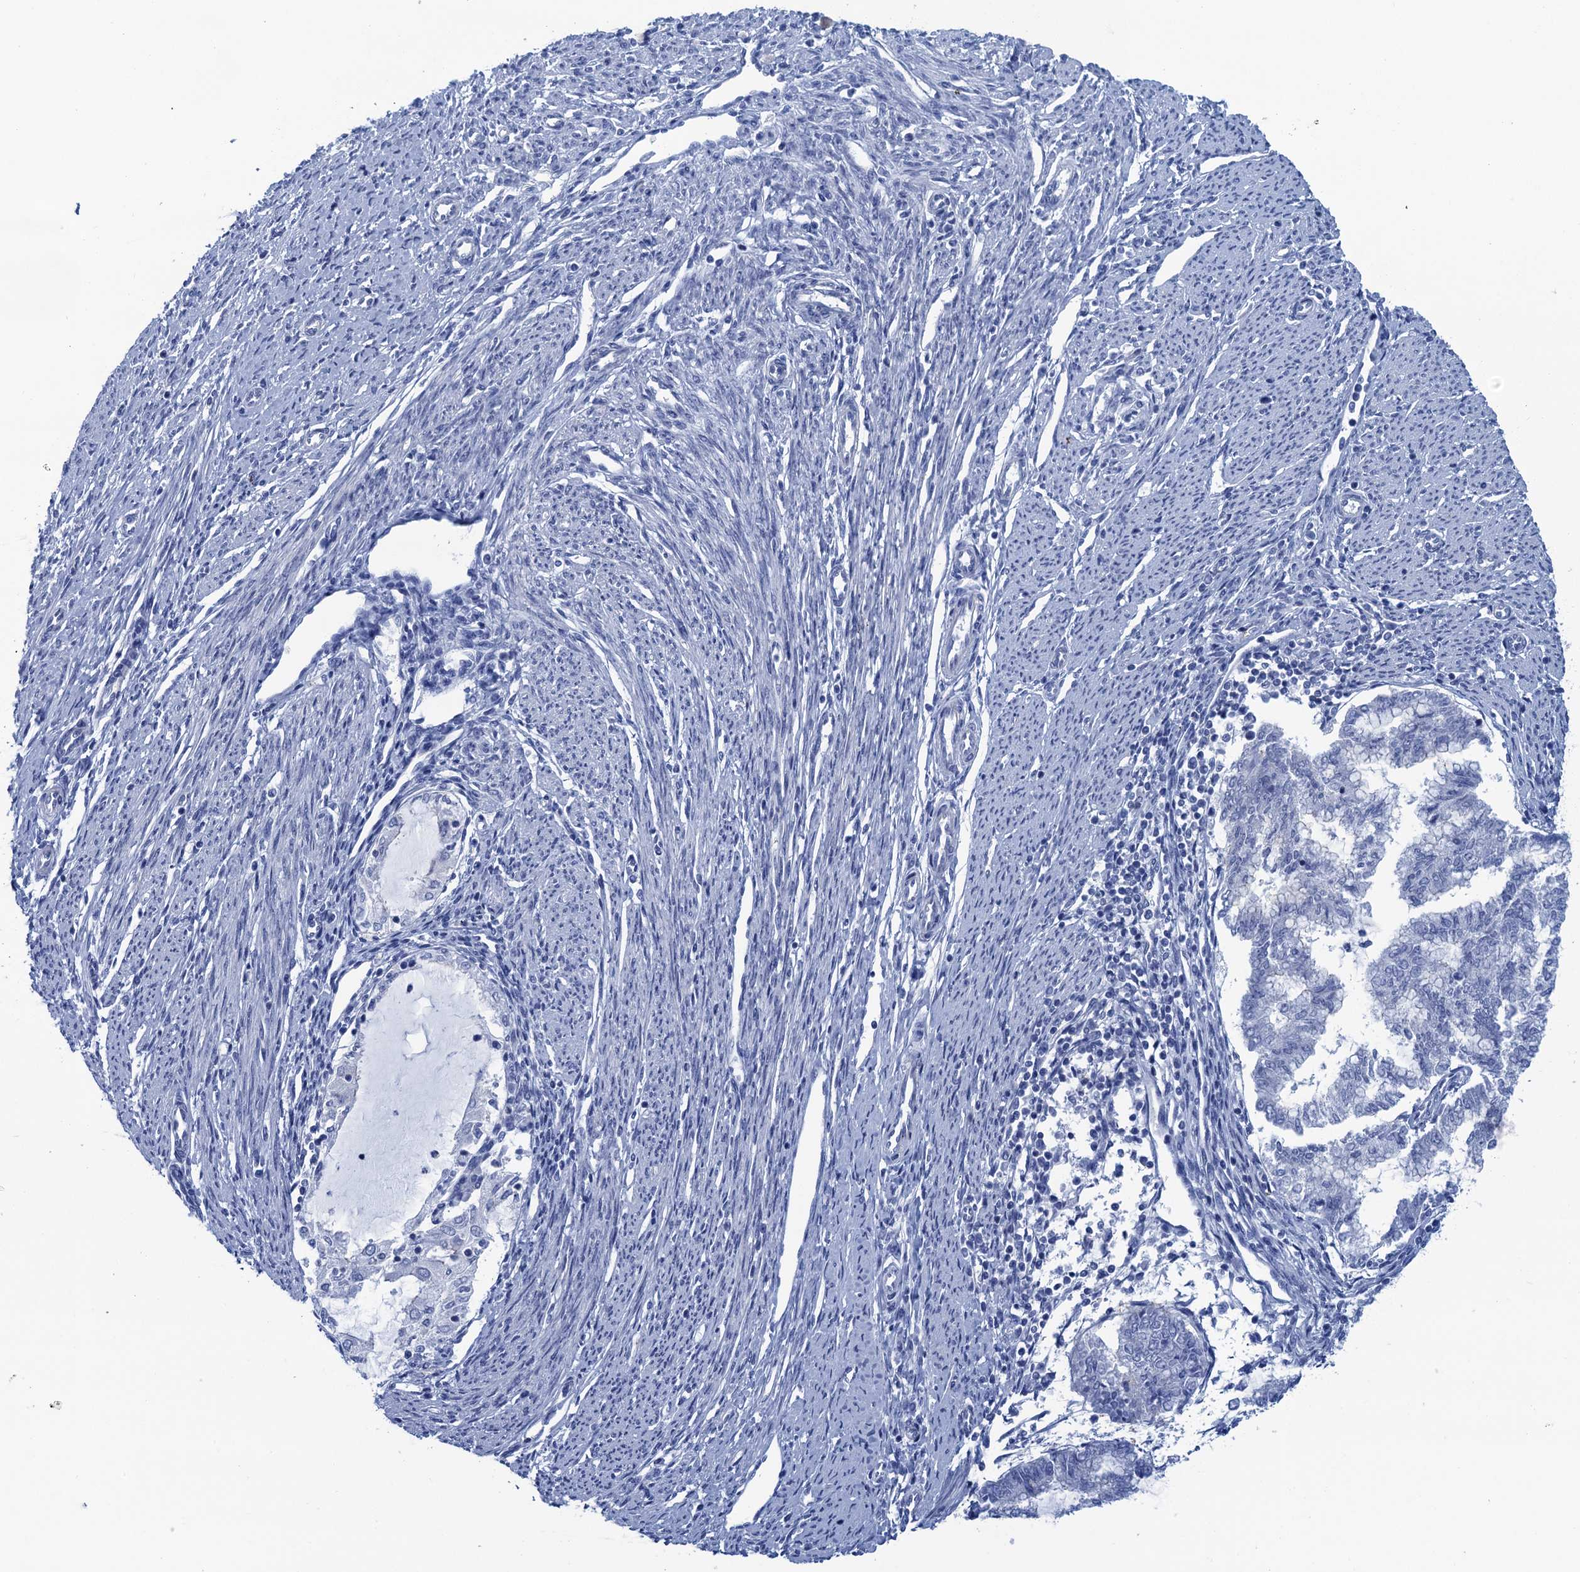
{"staining": {"intensity": "negative", "quantity": "none", "location": "none"}, "tissue": "endometrial cancer", "cell_type": "Tumor cells", "image_type": "cancer", "snomed": [{"axis": "morphology", "description": "Adenocarcinoma, NOS"}, {"axis": "topography", "description": "Endometrium"}], "caption": "Endometrial adenocarcinoma was stained to show a protein in brown. There is no significant positivity in tumor cells.", "gene": "CALML5", "patient": {"sex": "female", "age": 79}}